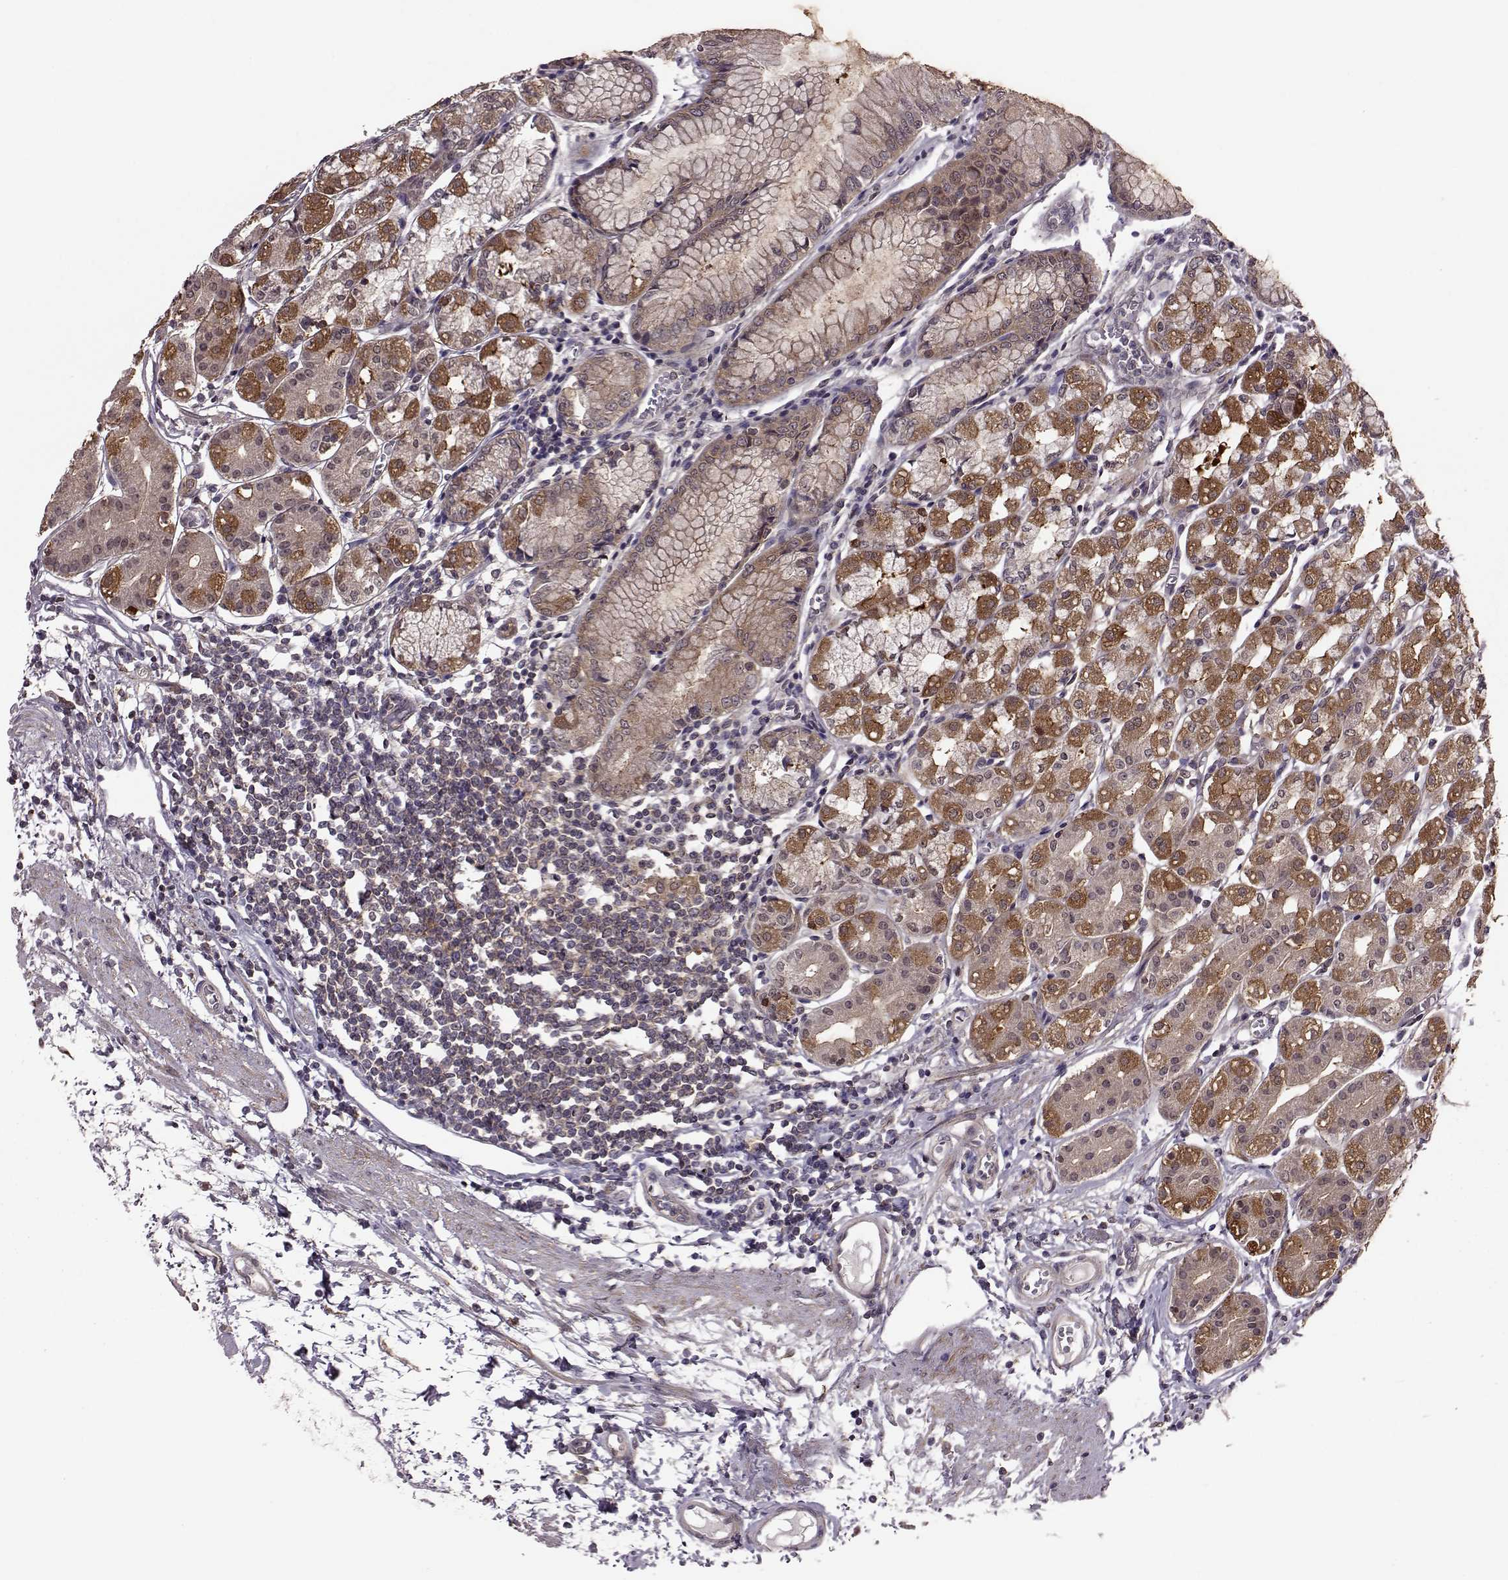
{"staining": {"intensity": "strong", "quantity": "25%-75%", "location": "cytoplasmic/membranous"}, "tissue": "stomach", "cell_type": "Glandular cells", "image_type": "normal", "snomed": [{"axis": "morphology", "description": "Normal tissue, NOS"}, {"axis": "topography", "description": "Skeletal muscle"}, {"axis": "topography", "description": "Stomach"}], "caption": "A brown stain labels strong cytoplasmic/membranous positivity of a protein in glandular cells of normal stomach.", "gene": "FNIP2", "patient": {"sex": "female", "age": 57}}